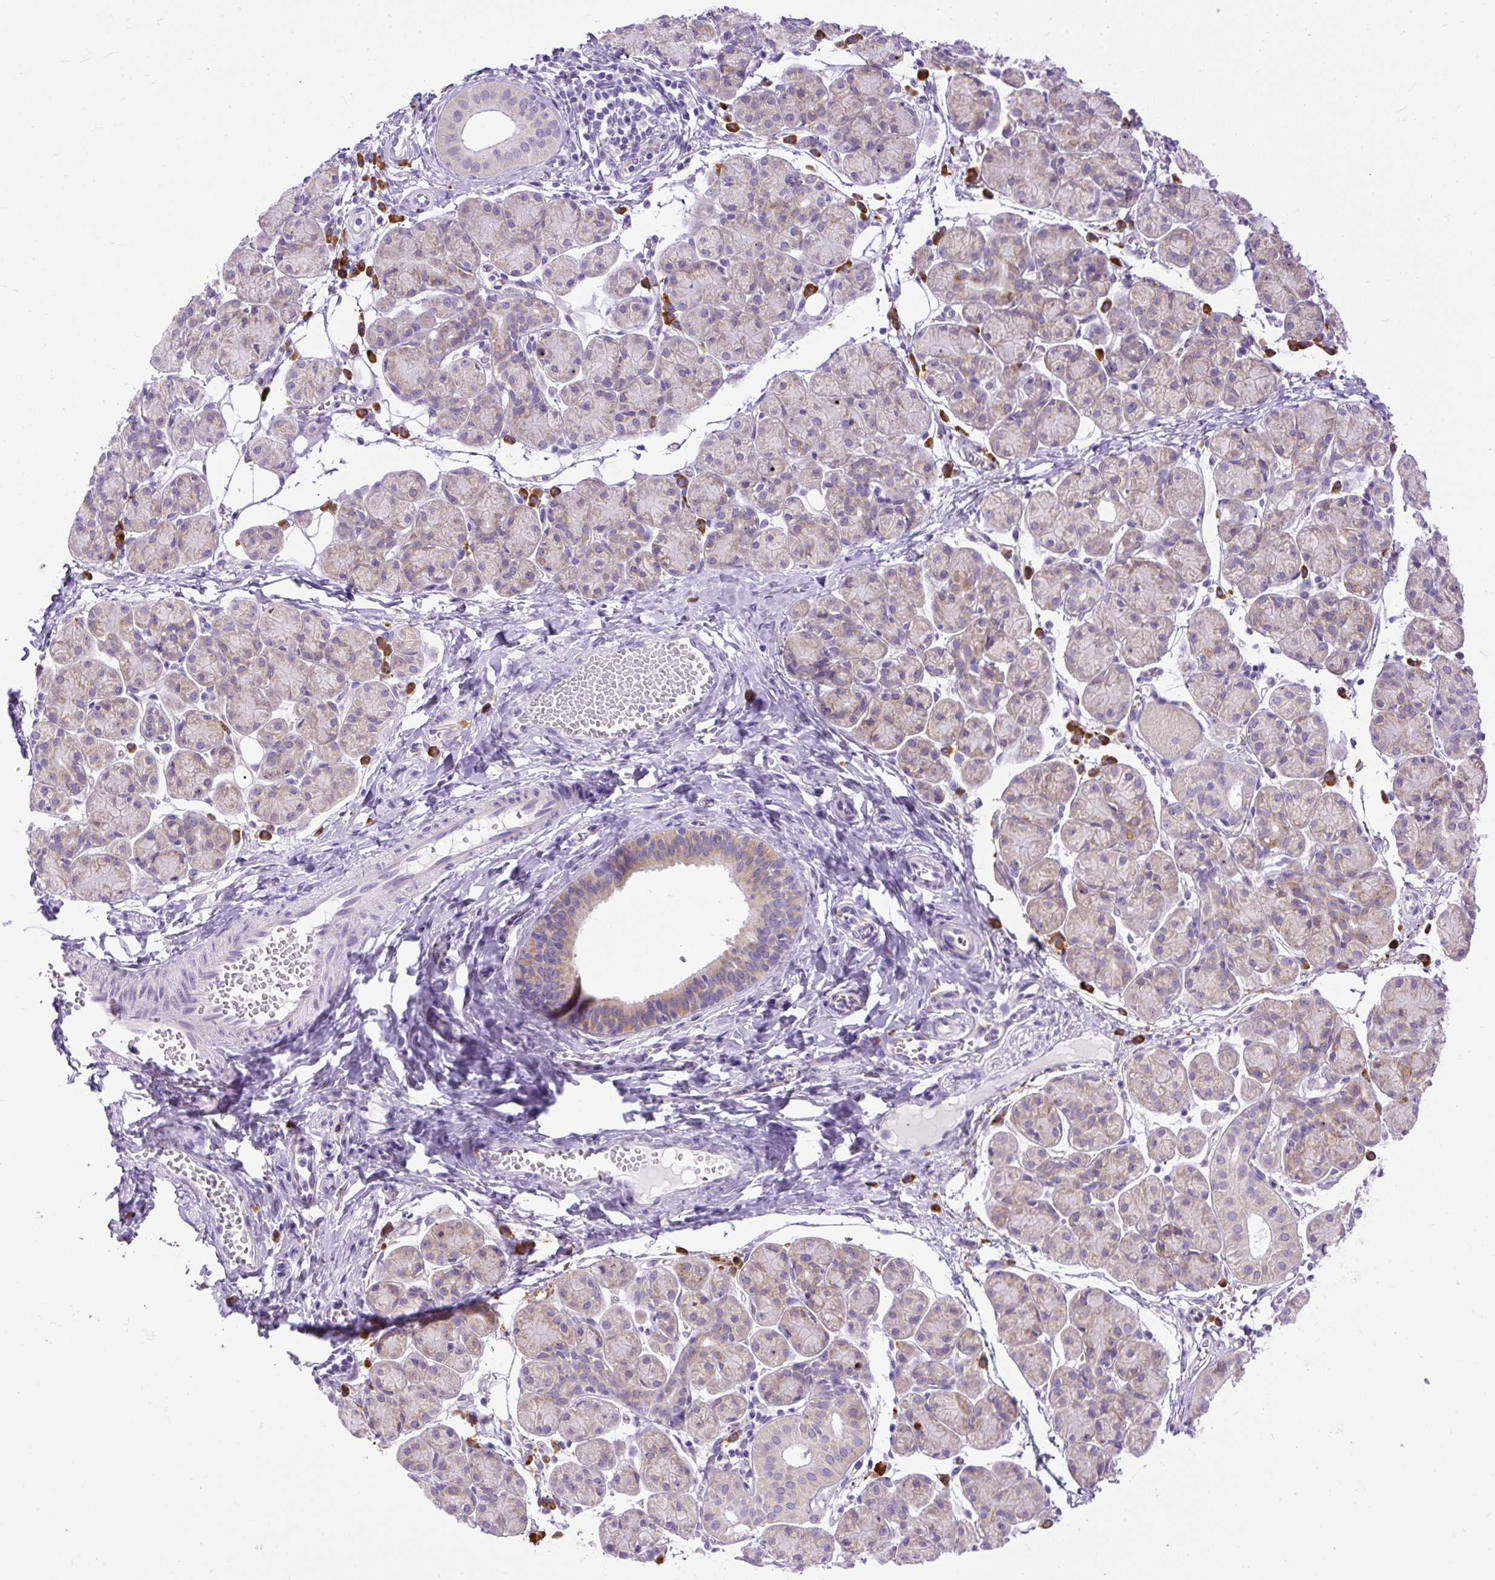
{"staining": {"intensity": "moderate", "quantity": "25%-75%", "location": "cytoplasmic/membranous"}, "tissue": "salivary gland", "cell_type": "Glandular cells", "image_type": "normal", "snomed": [{"axis": "morphology", "description": "Normal tissue, NOS"}, {"axis": "morphology", "description": "Inflammation, NOS"}, {"axis": "topography", "description": "Lymph node"}, {"axis": "topography", "description": "Salivary gland"}], "caption": "Immunohistochemical staining of unremarkable human salivary gland demonstrates 25%-75% levels of moderate cytoplasmic/membranous protein positivity in approximately 25%-75% of glandular cells. (DAB IHC with brightfield microscopy, high magnification).", "gene": "SYBU", "patient": {"sex": "male", "age": 3}}